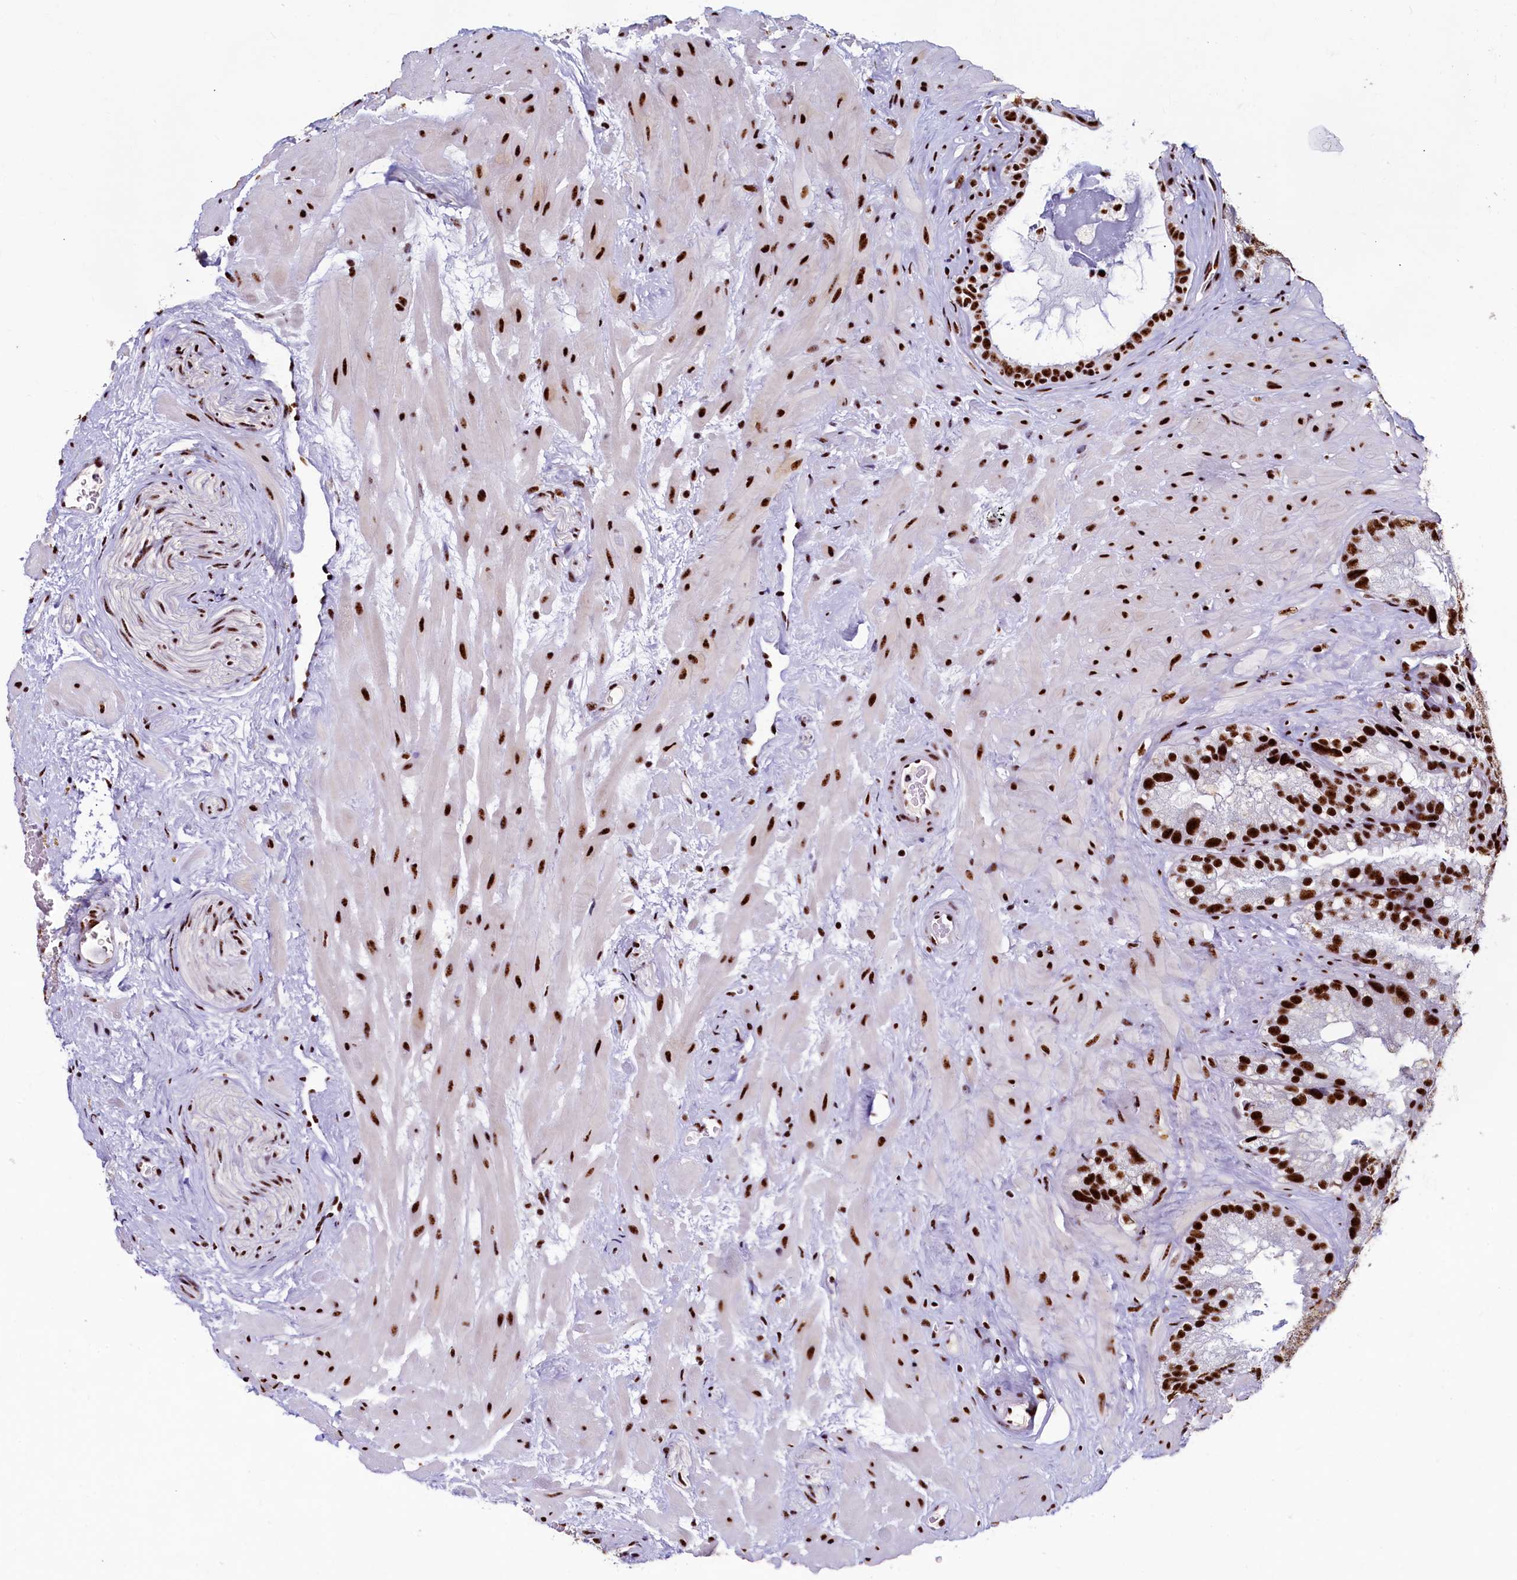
{"staining": {"intensity": "strong", "quantity": ">75%", "location": "nuclear"}, "tissue": "seminal vesicle", "cell_type": "Glandular cells", "image_type": "normal", "snomed": [{"axis": "morphology", "description": "Normal tissue, NOS"}, {"axis": "topography", "description": "Prostate"}, {"axis": "topography", "description": "Seminal veicle"}], "caption": "Immunohistochemical staining of normal human seminal vesicle exhibits strong nuclear protein positivity in approximately >75% of glandular cells. Nuclei are stained in blue.", "gene": "SRRM2", "patient": {"sex": "male", "age": 68}}